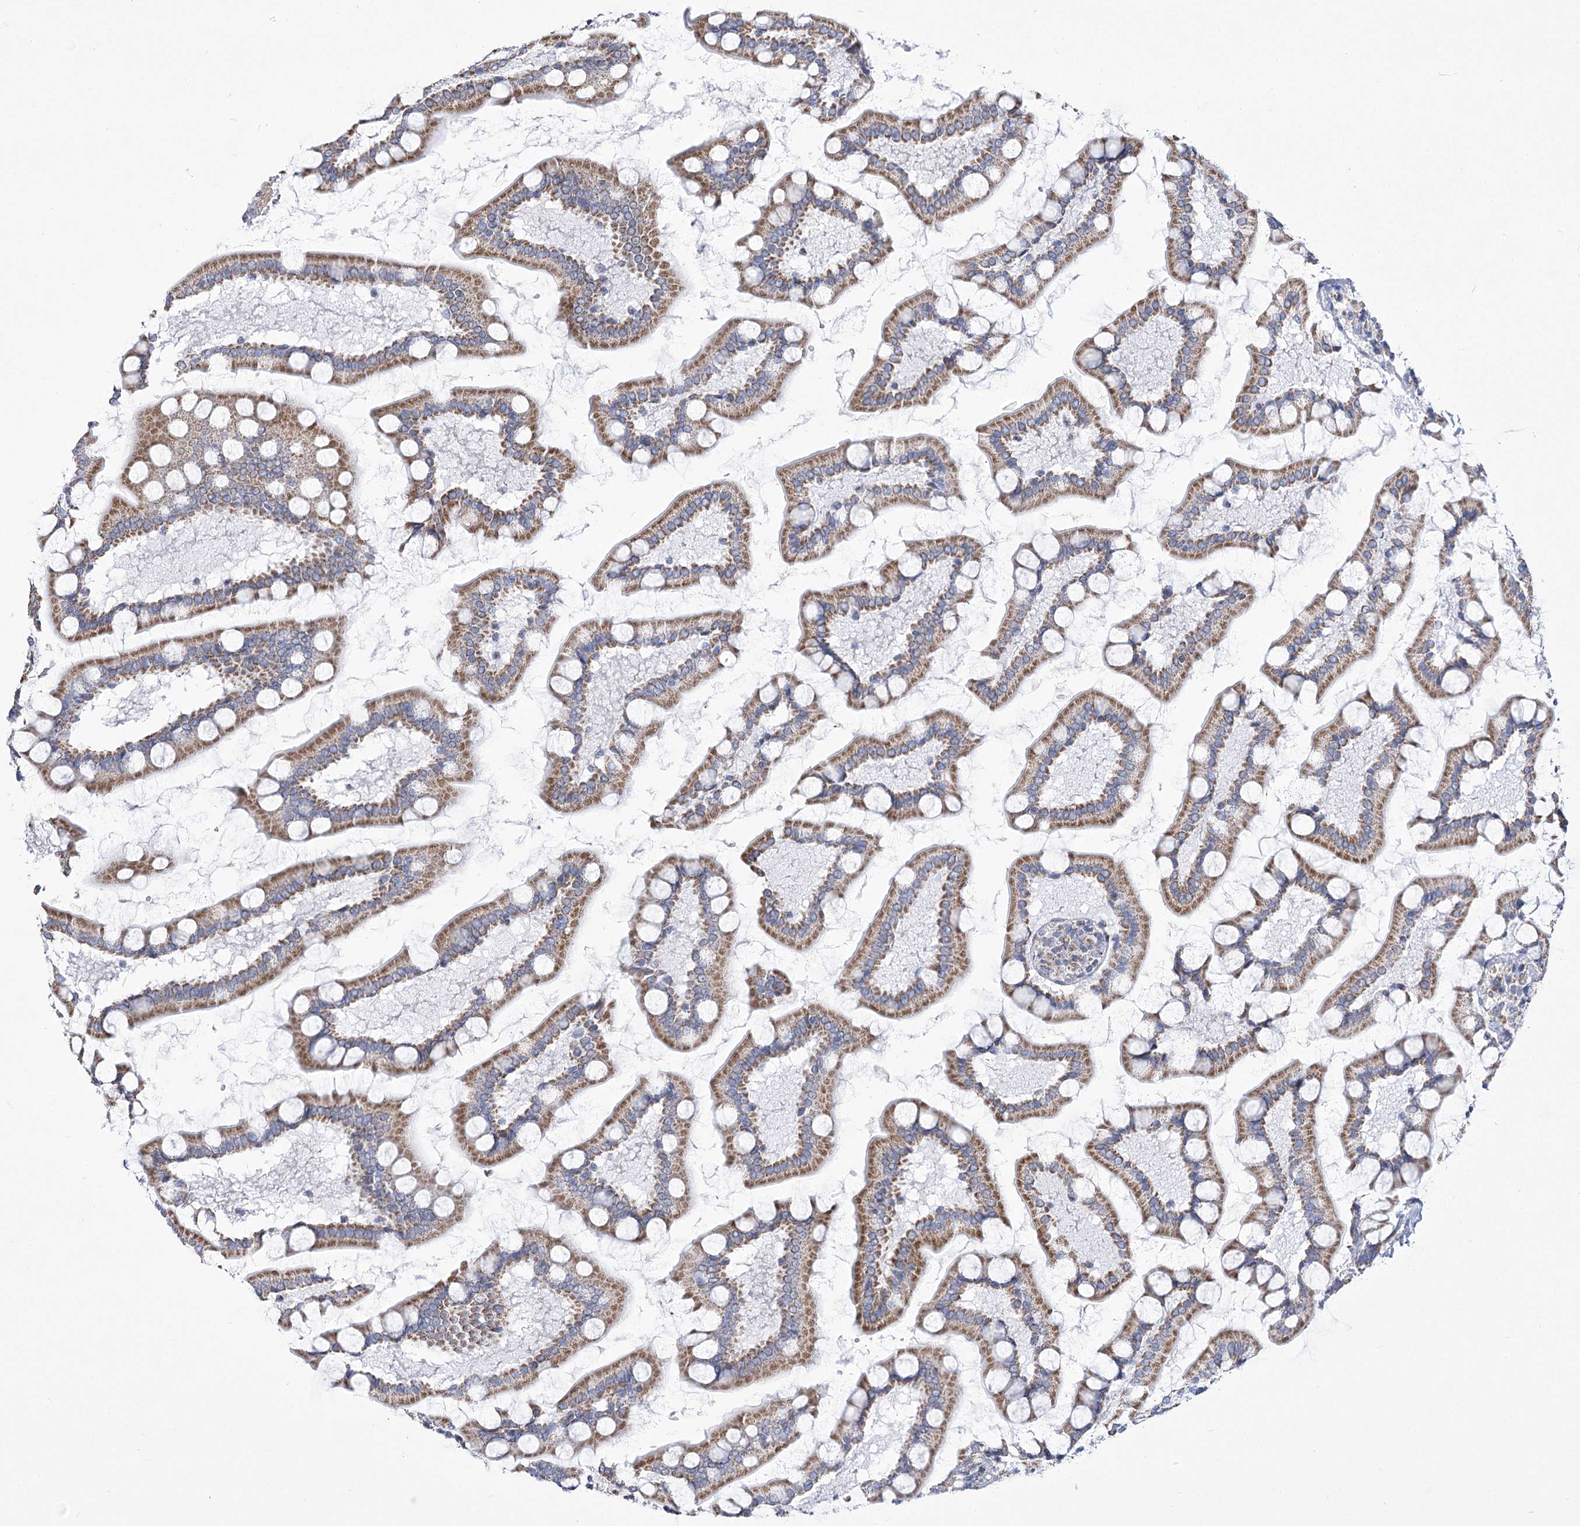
{"staining": {"intensity": "moderate", "quantity": ">75%", "location": "cytoplasmic/membranous"}, "tissue": "small intestine", "cell_type": "Glandular cells", "image_type": "normal", "snomed": [{"axis": "morphology", "description": "Normal tissue, NOS"}, {"axis": "topography", "description": "Small intestine"}], "caption": "Small intestine was stained to show a protein in brown. There is medium levels of moderate cytoplasmic/membranous staining in approximately >75% of glandular cells. The staining was performed using DAB to visualize the protein expression in brown, while the nuclei were stained in blue with hematoxylin (Magnification: 20x).", "gene": "PDHB", "patient": {"sex": "male", "age": 41}}